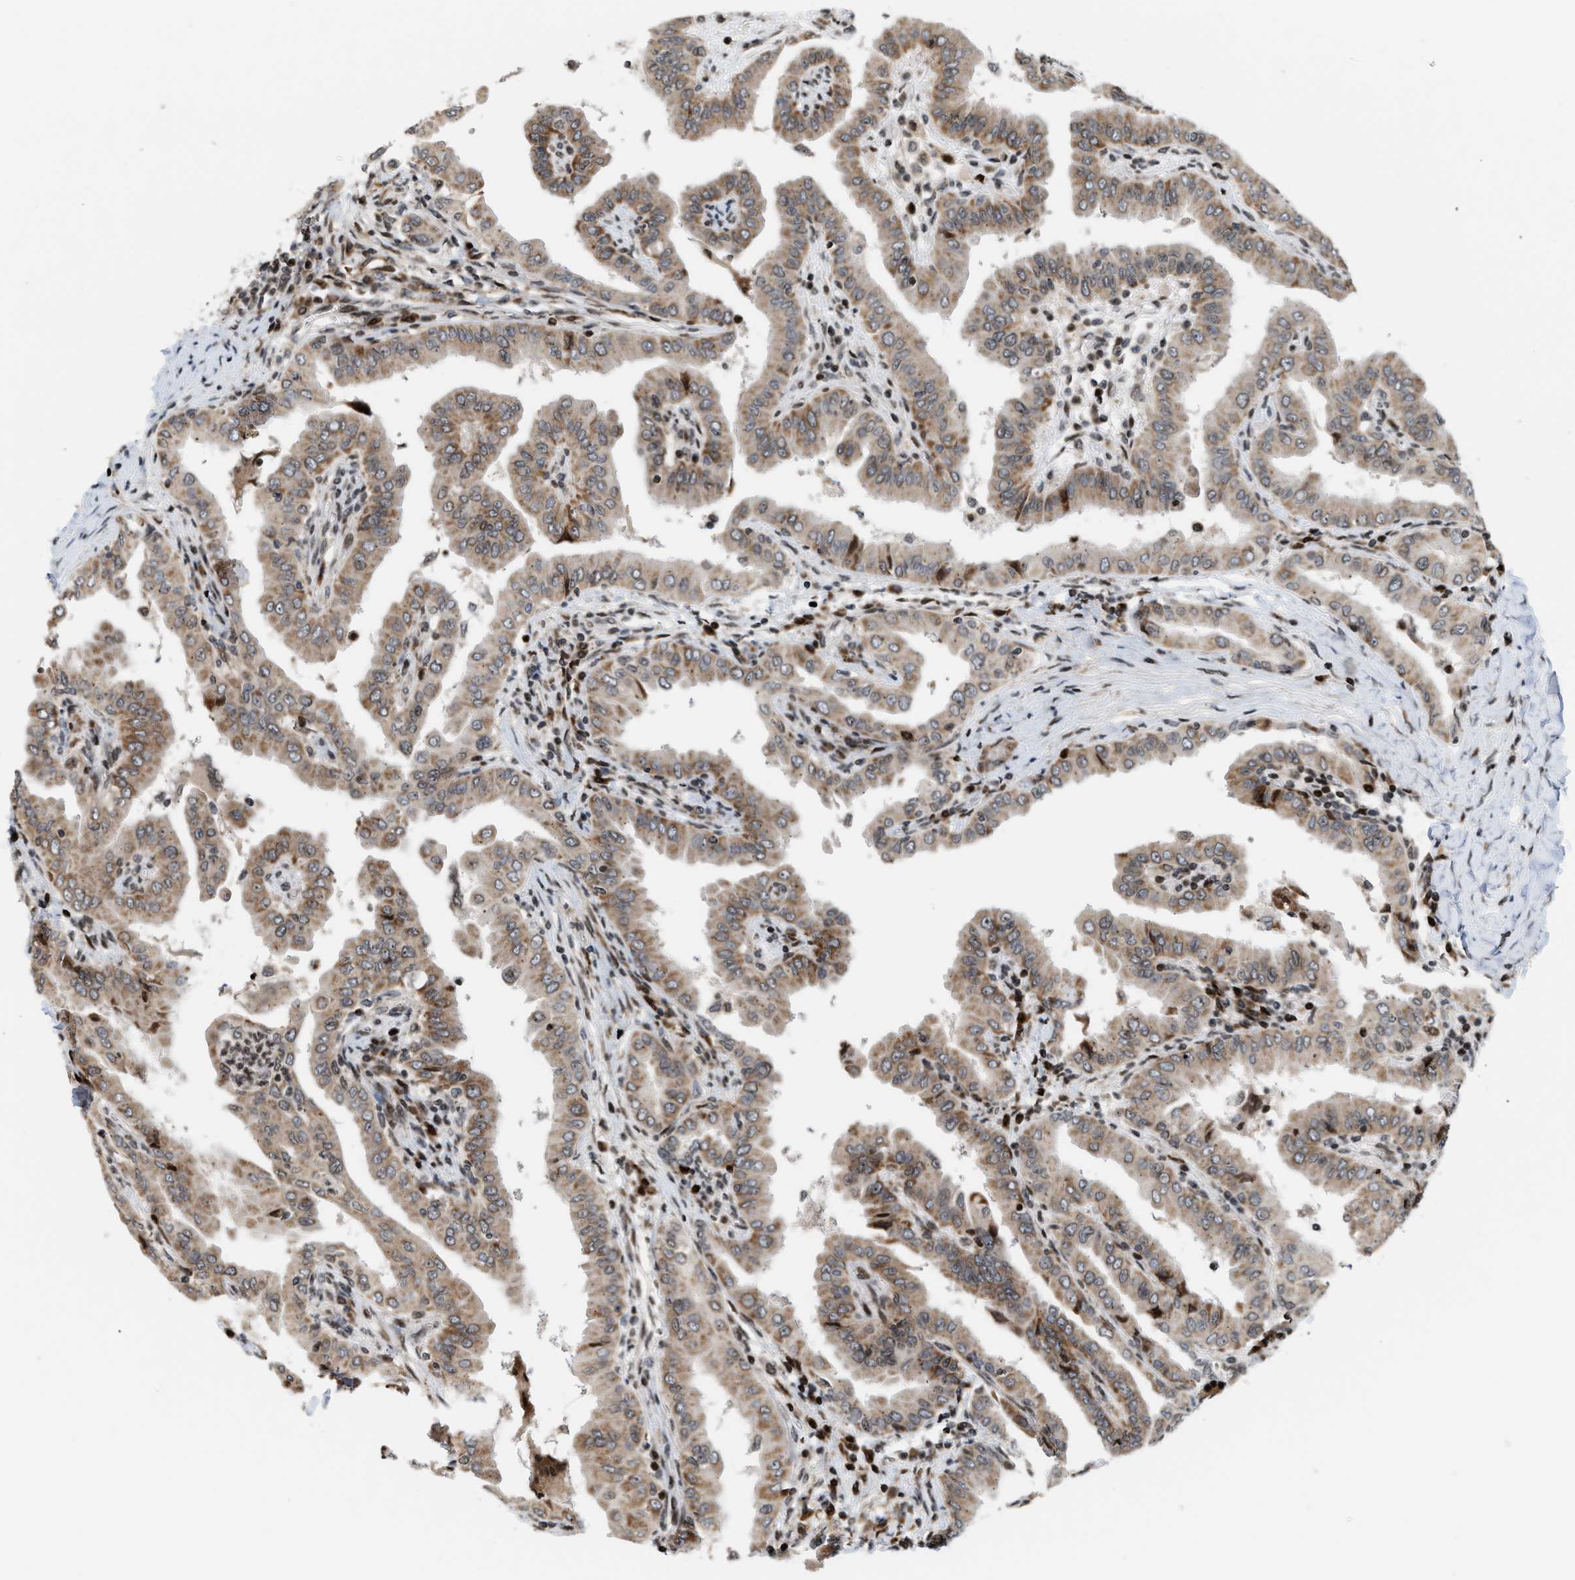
{"staining": {"intensity": "moderate", "quantity": ">75%", "location": "cytoplasmic/membranous"}, "tissue": "thyroid cancer", "cell_type": "Tumor cells", "image_type": "cancer", "snomed": [{"axis": "morphology", "description": "Papillary adenocarcinoma, NOS"}, {"axis": "topography", "description": "Thyroid gland"}], "caption": "Immunohistochemical staining of papillary adenocarcinoma (thyroid) exhibits moderate cytoplasmic/membranous protein staining in approximately >75% of tumor cells. The staining was performed using DAB (3,3'-diaminobenzidine), with brown indicating positive protein expression. Nuclei are stained blue with hematoxylin.", "gene": "PDZD2", "patient": {"sex": "male", "age": 33}}